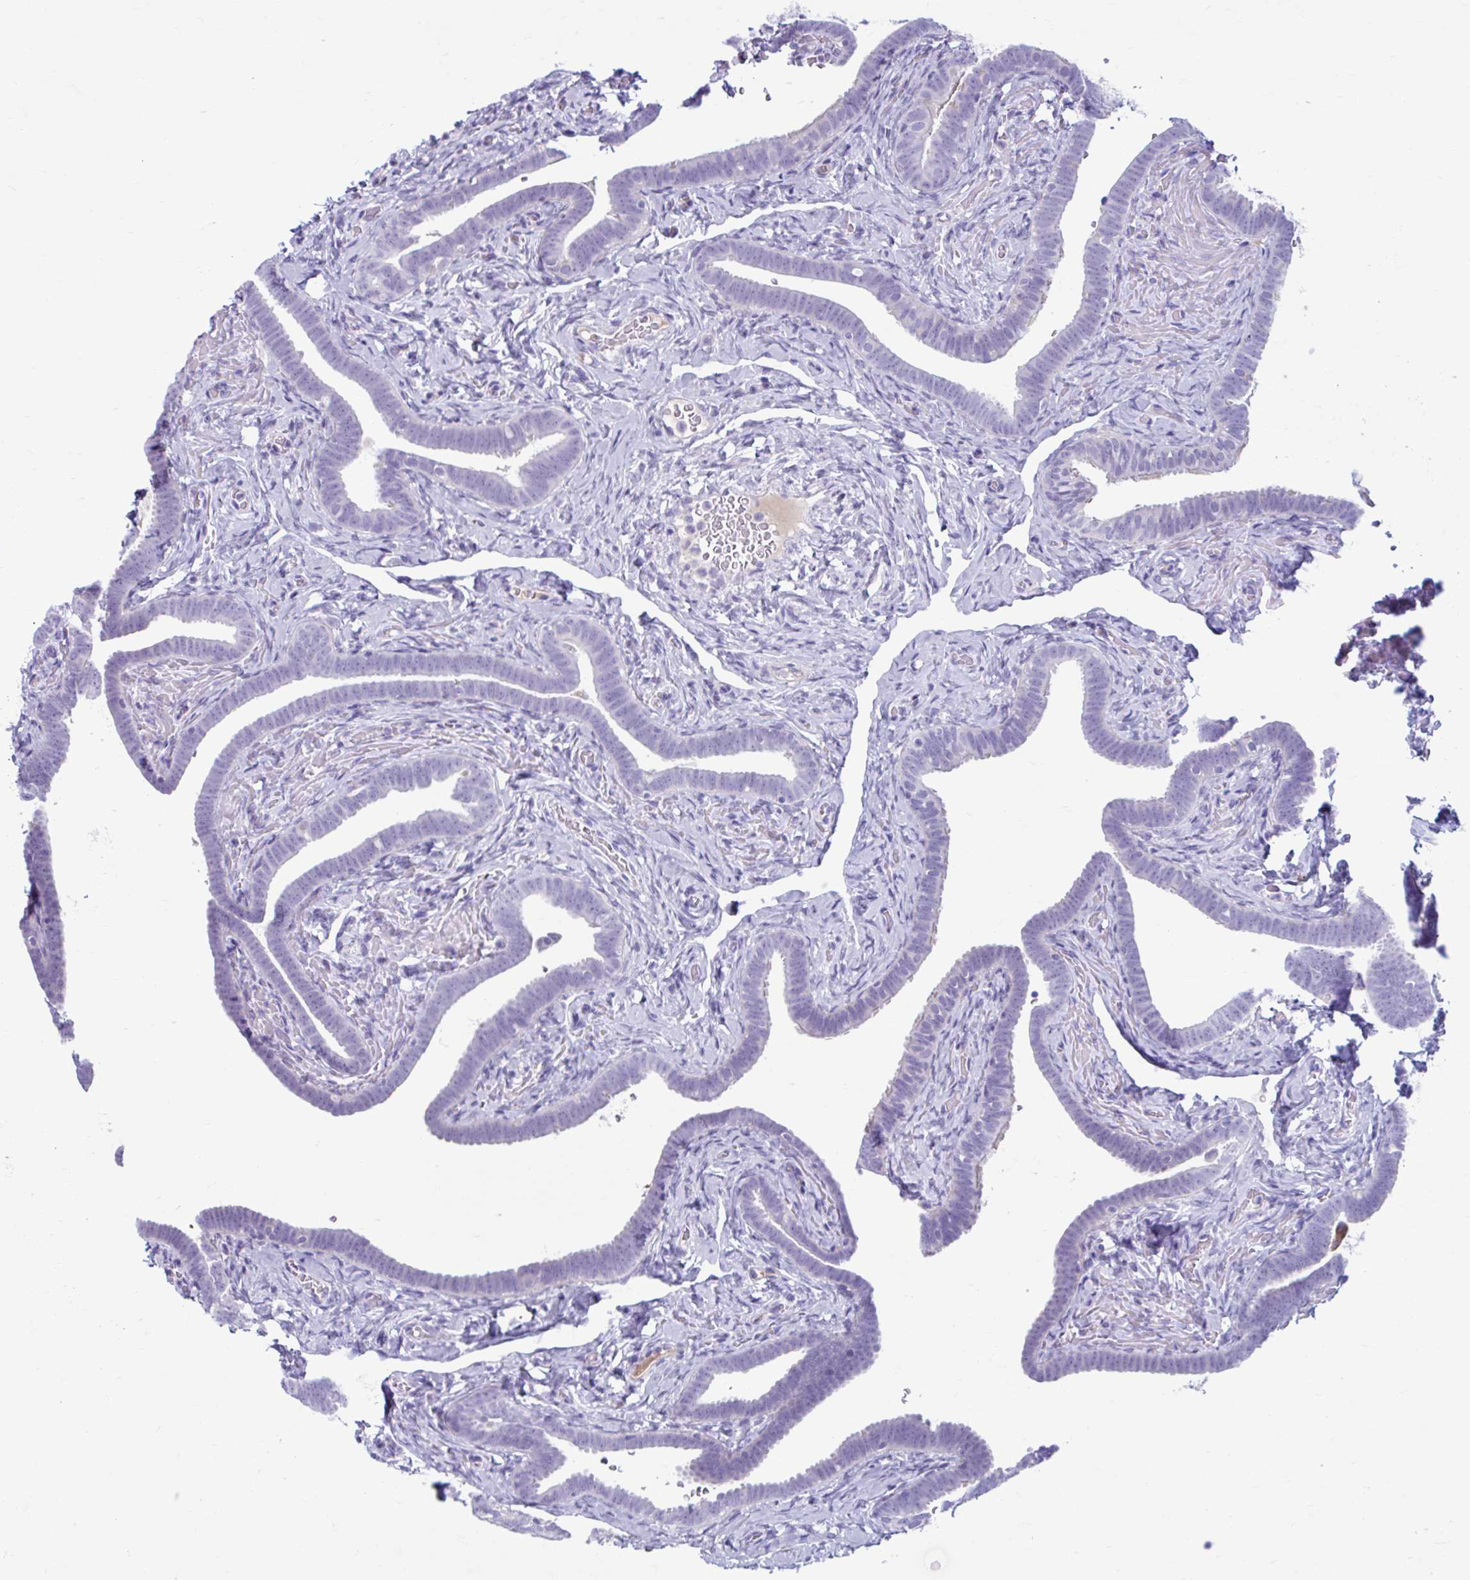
{"staining": {"intensity": "negative", "quantity": "none", "location": "none"}, "tissue": "fallopian tube", "cell_type": "Glandular cells", "image_type": "normal", "snomed": [{"axis": "morphology", "description": "Normal tissue, NOS"}, {"axis": "topography", "description": "Fallopian tube"}], "caption": "Benign fallopian tube was stained to show a protein in brown. There is no significant staining in glandular cells. (DAB immunohistochemistry (IHC) visualized using brightfield microscopy, high magnification).", "gene": "C12orf71", "patient": {"sex": "female", "age": 69}}